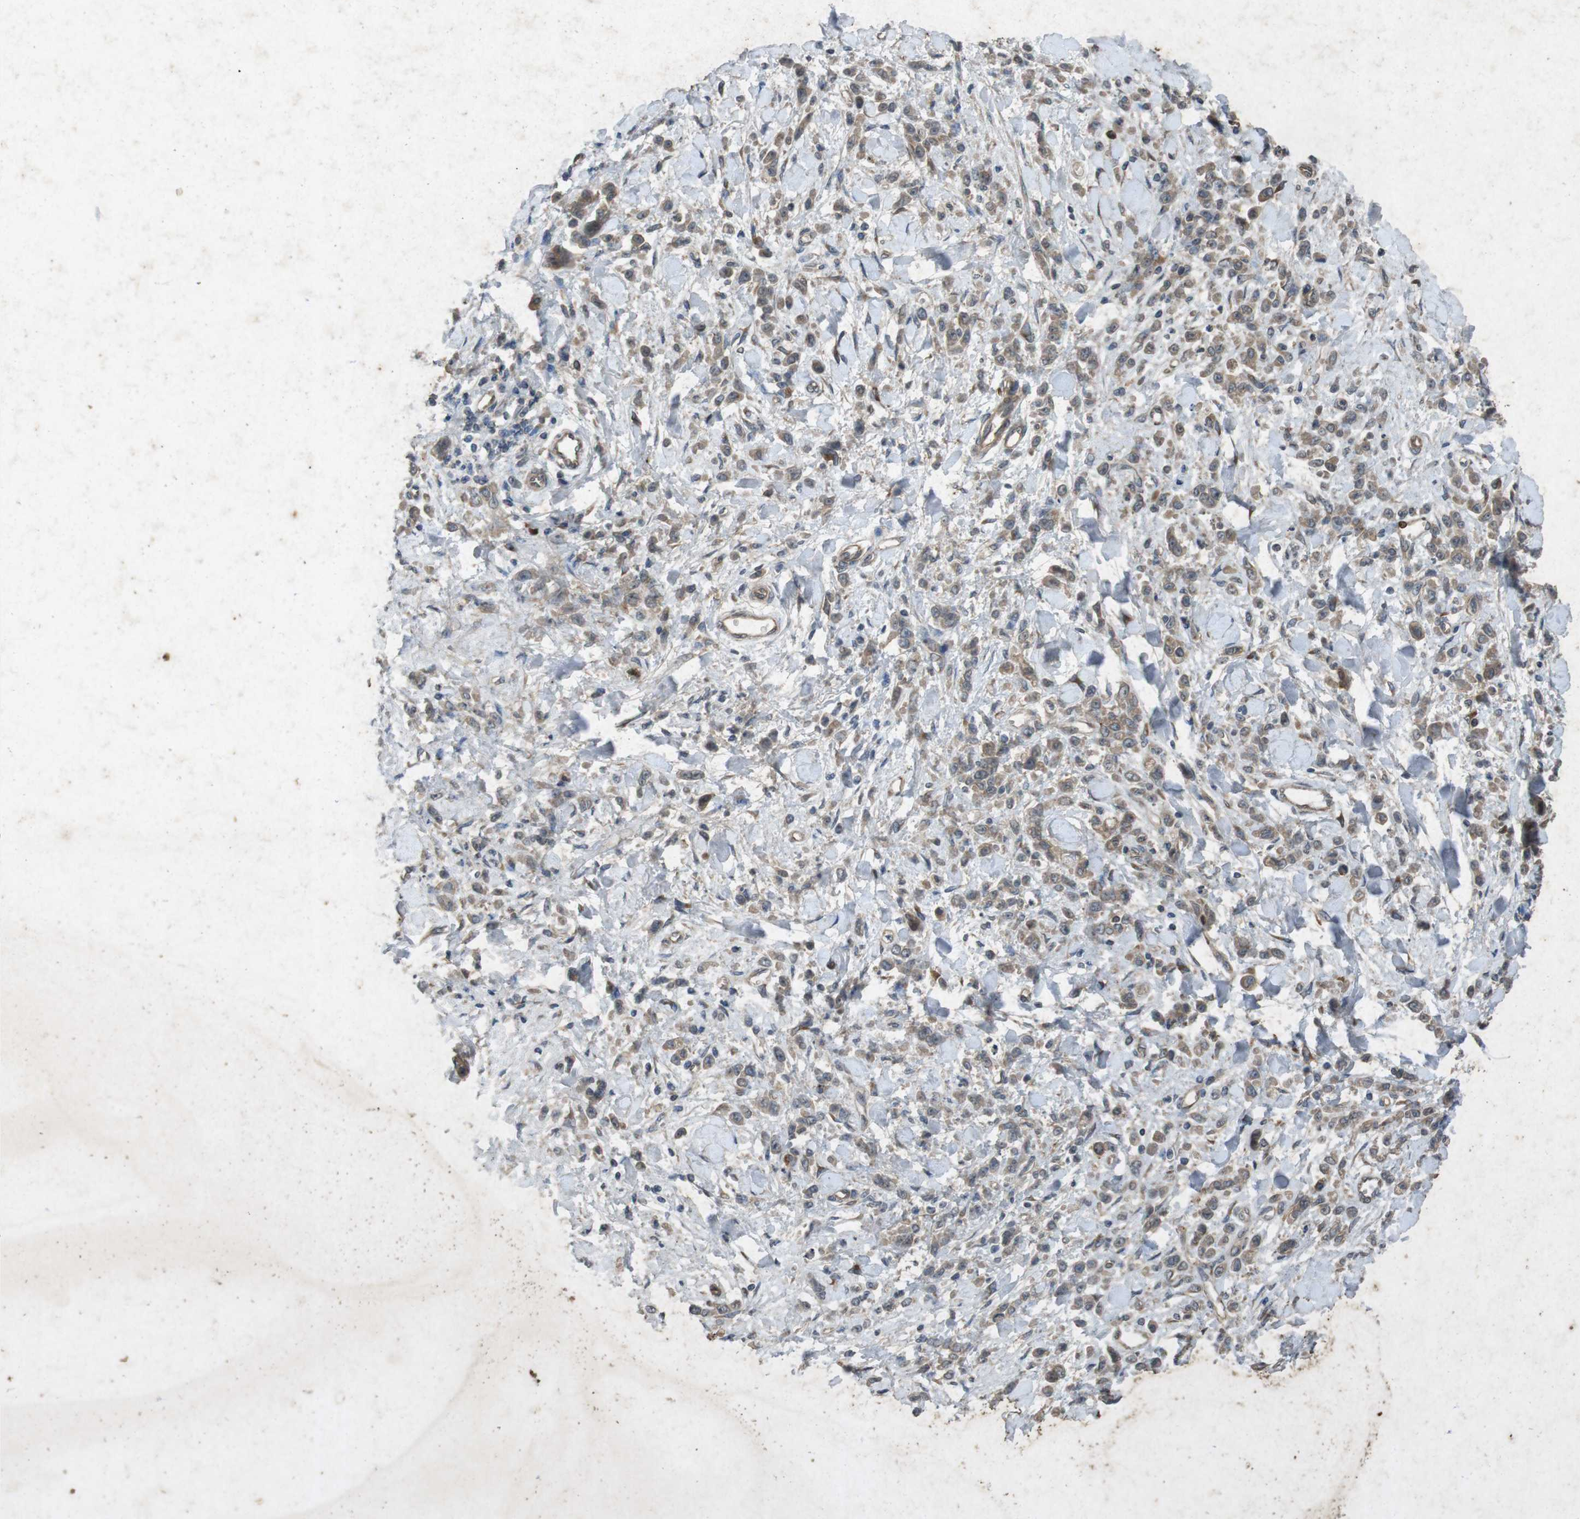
{"staining": {"intensity": "weak", "quantity": ">75%", "location": "cytoplasmic/membranous"}, "tissue": "stomach cancer", "cell_type": "Tumor cells", "image_type": "cancer", "snomed": [{"axis": "morphology", "description": "Normal tissue, NOS"}, {"axis": "morphology", "description": "Adenocarcinoma, NOS"}, {"axis": "topography", "description": "Stomach"}], "caption": "A brown stain shows weak cytoplasmic/membranous staining of a protein in stomach adenocarcinoma tumor cells.", "gene": "FLCN", "patient": {"sex": "male", "age": 82}}